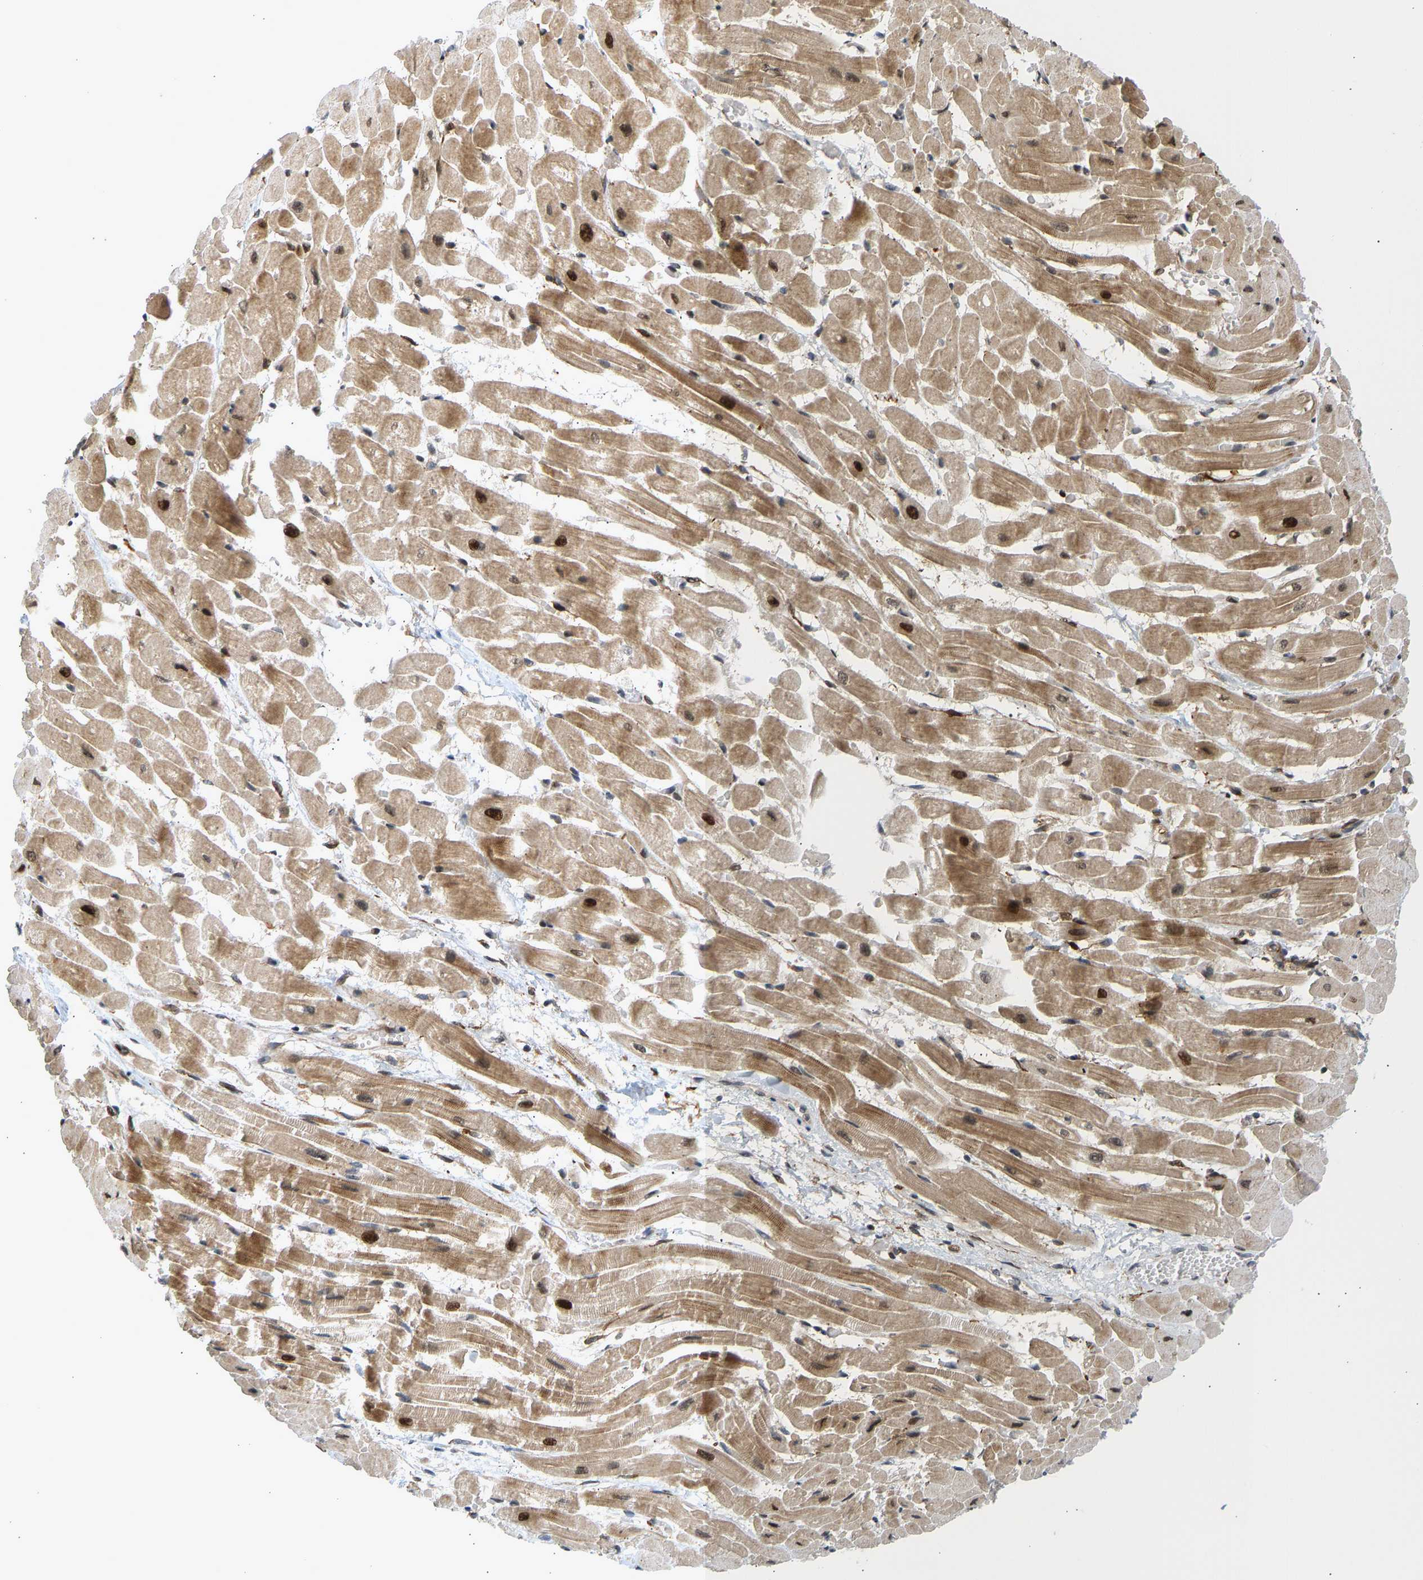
{"staining": {"intensity": "moderate", "quantity": ">75%", "location": "cytoplasmic/membranous,nuclear"}, "tissue": "heart muscle", "cell_type": "Cardiomyocytes", "image_type": "normal", "snomed": [{"axis": "morphology", "description": "Normal tissue, NOS"}, {"axis": "topography", "description": "Heart"}], "caption": "Human heart muscle stained for a protein (brown) demonstrates moderate cytoplasmic/membranous,nuclear positive staining in about >75% of cardiomyocytes.", "gene": "BAG1", "patient": {"sex": "male", "age": 45}}